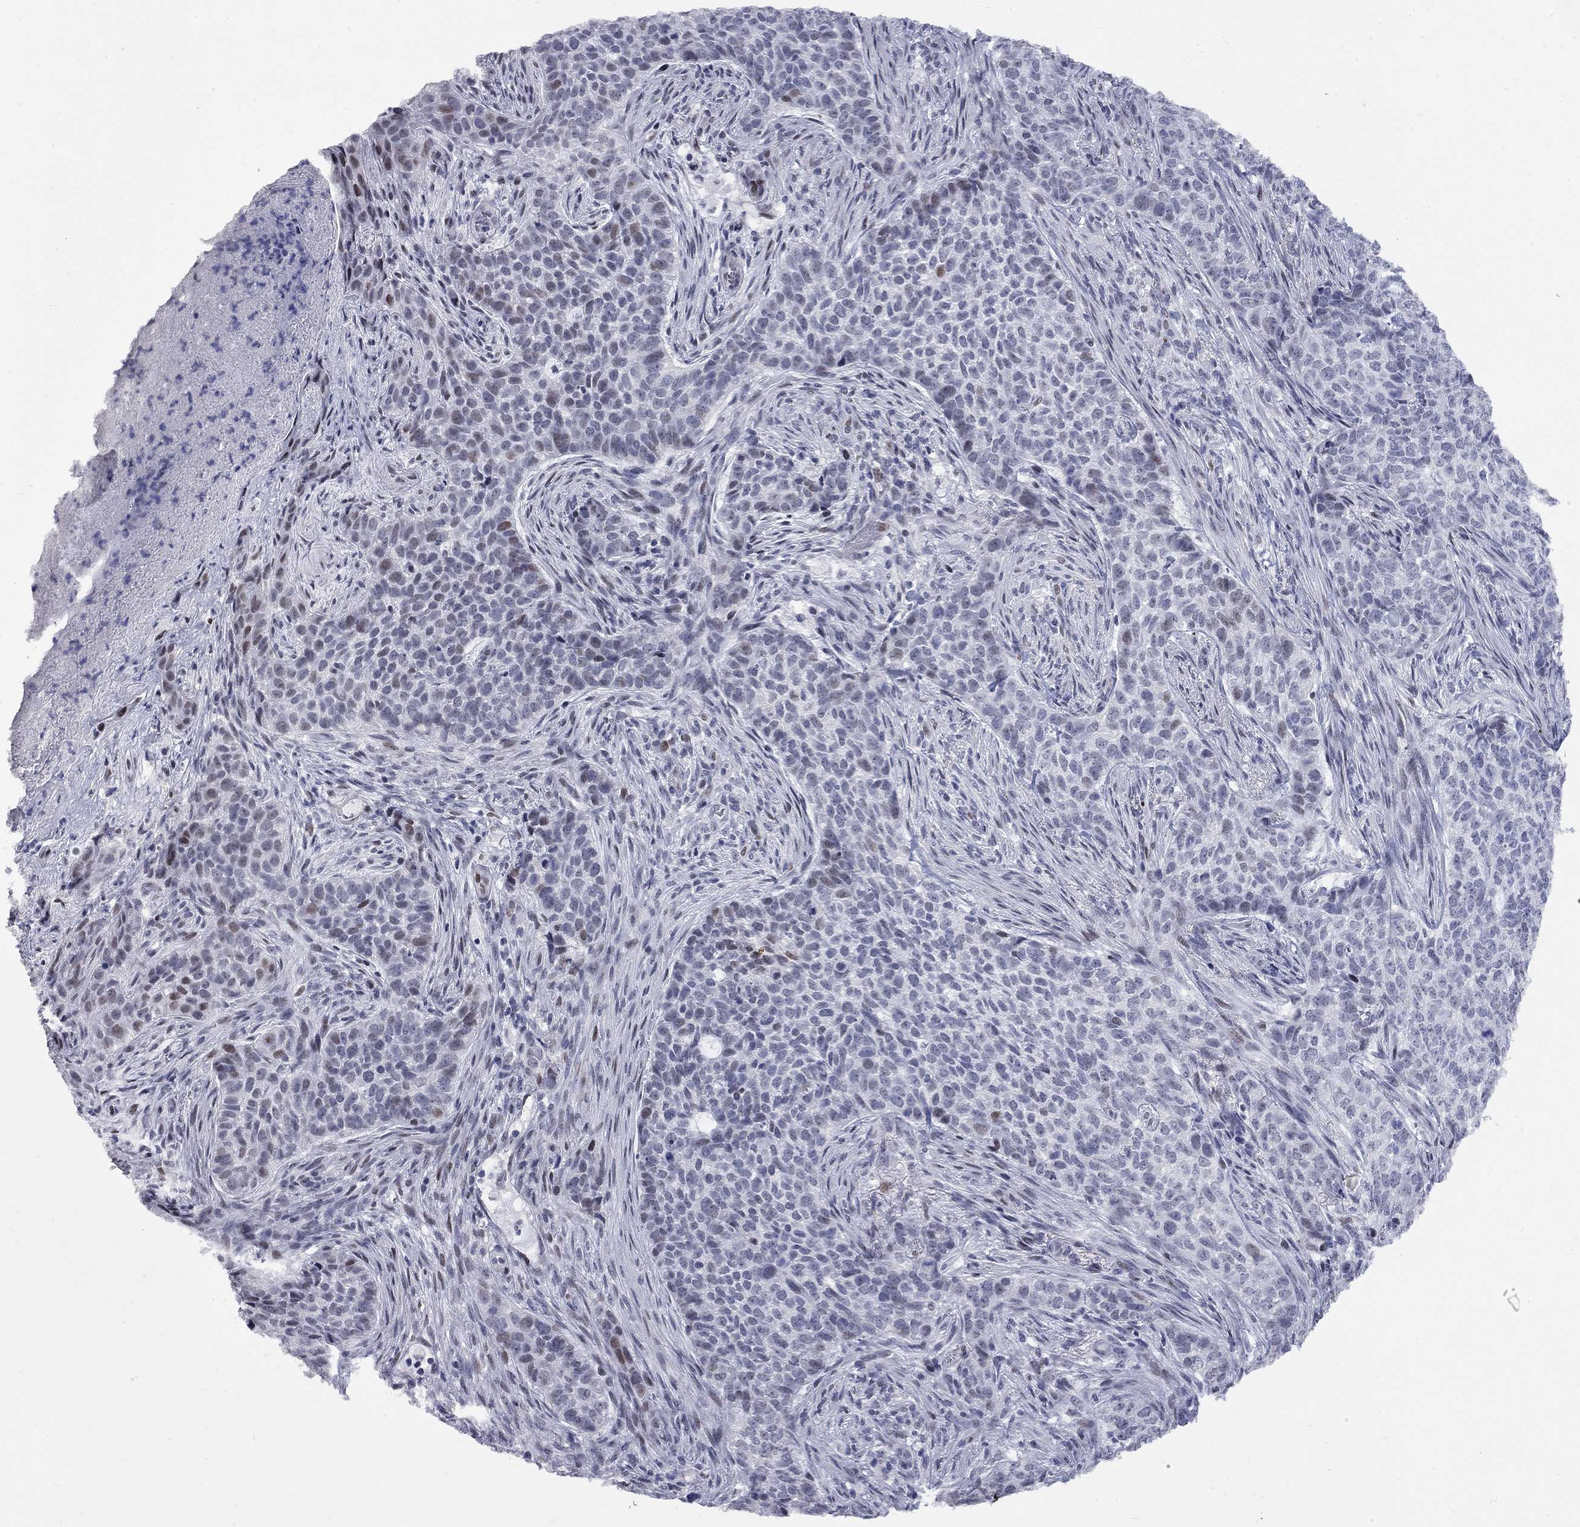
{"staining": {"intensity": "moderate", "quantity": "<25%", "location": "nuclear"}, "tissue": "skin cancer", "cell_type": "Tumor cells", "image_type": "cancer", "snomed": [{"axis": "morphology", "description": "Basal cell carcinoma"}, {"axis": "topography", "description": "Skin"}], "caption": "IHC photomicrograph of human basal cell carcinoma (skin) stained for a protein (brown), which exhibits low levels of moderate nuclear staining in approximately <25% of tumor cells.", "gene": "ZNF154", "patient": {"sex": "female", "age": 69}}